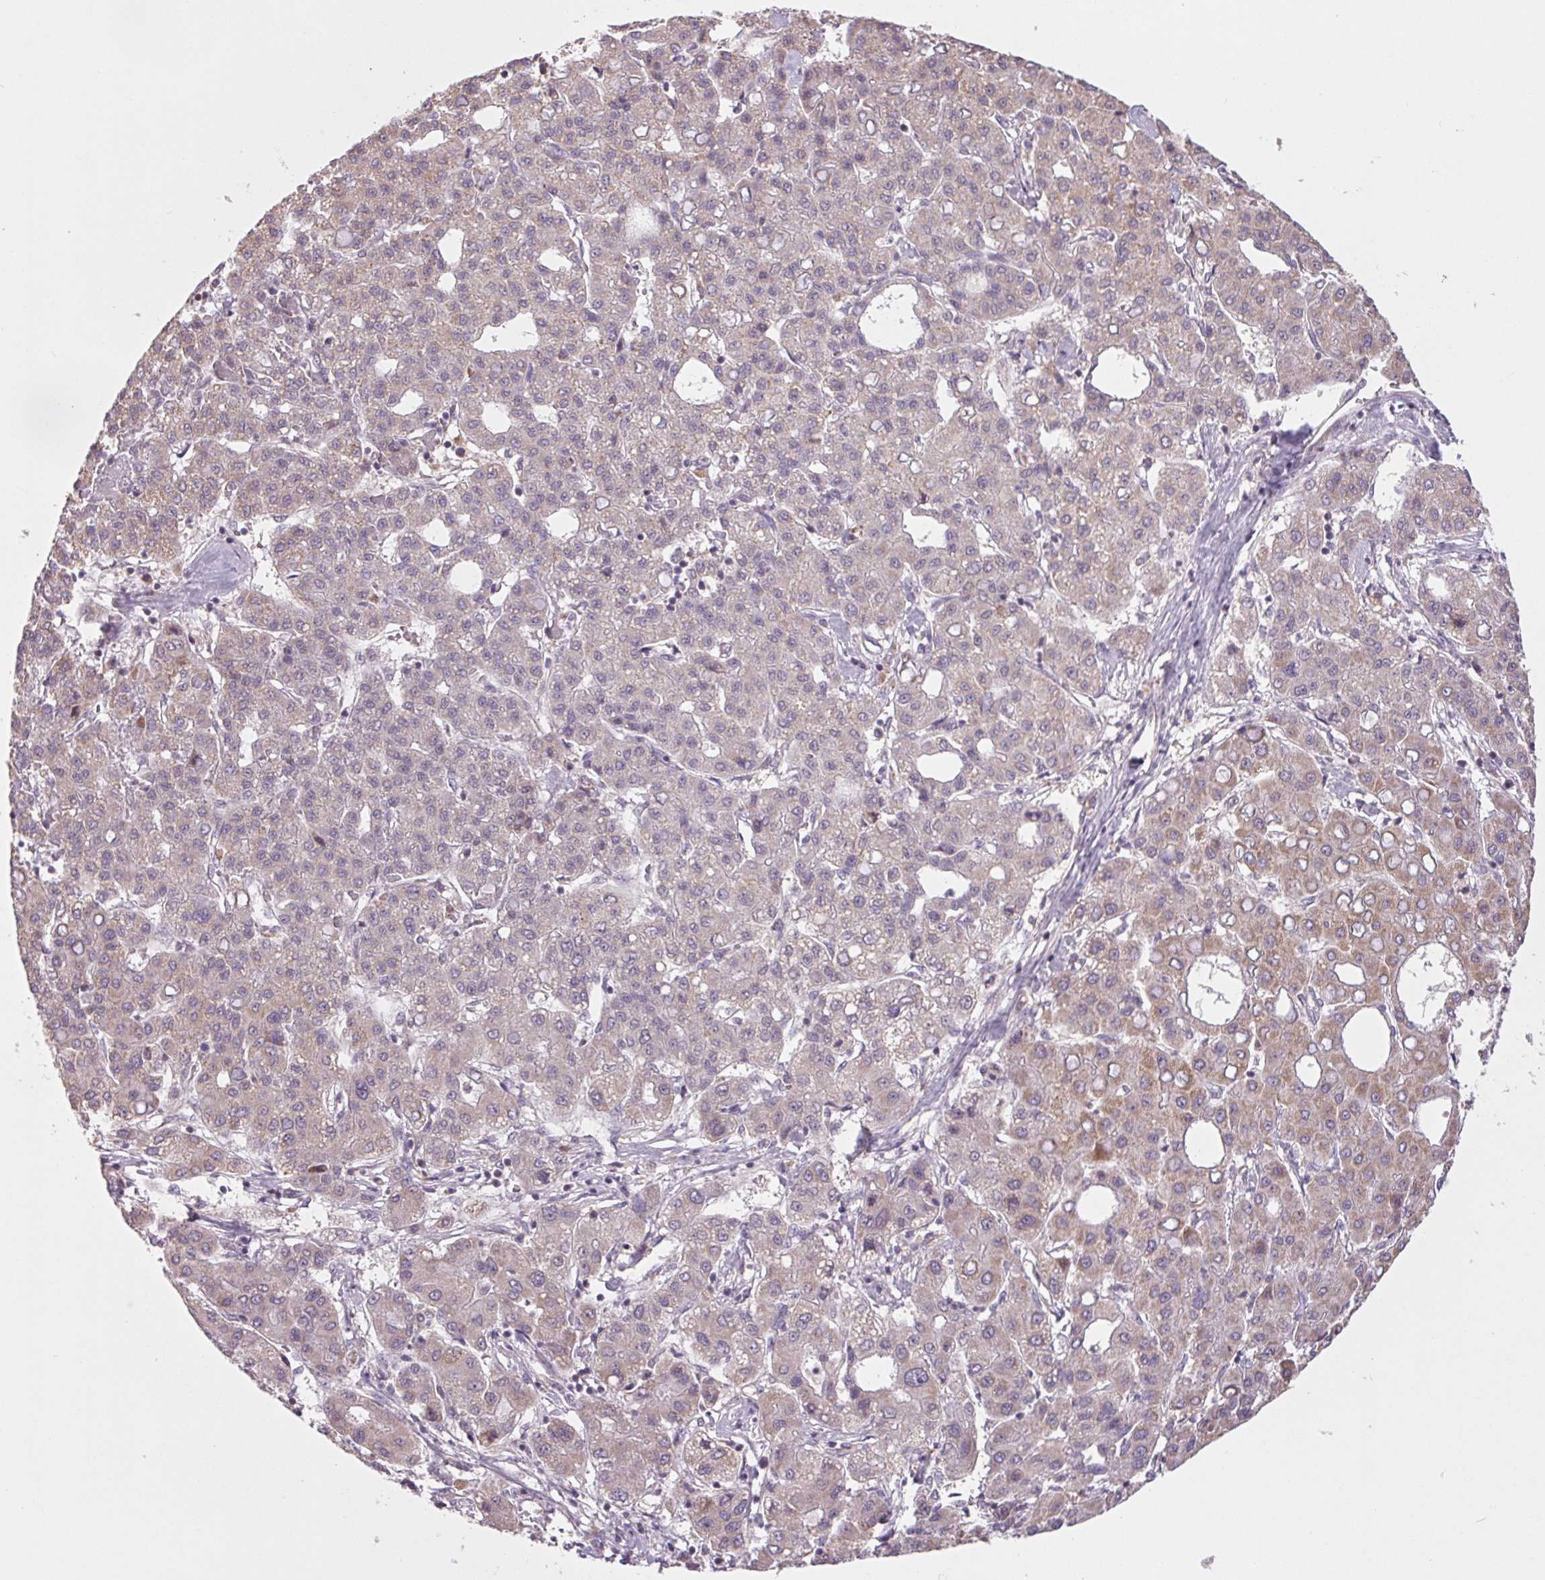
{"staining": {"intensity": "weak", "quantity": "25%-75%", "location": "cytoplasmic/membranous"}, "tissue": "liver cancer", "cell_type": "Tumor cells", "image_type": "cancer", "snomed": [{"axis": "morphology", "description": "Carcinoma, Hepatocellular, NOS"}, {"axis": "topography", "description": "Liver"}], "caption": "A brown stain shows weak cytoplasmic/membranous positivity of a protein in hepatocellular carcinoma (liver) tumor cells. (brown staining indicates protein expression, while blue staining denotes nuclei).", "gene": "MAP3K5", "patient": {"sex": "male", "age": 65}}